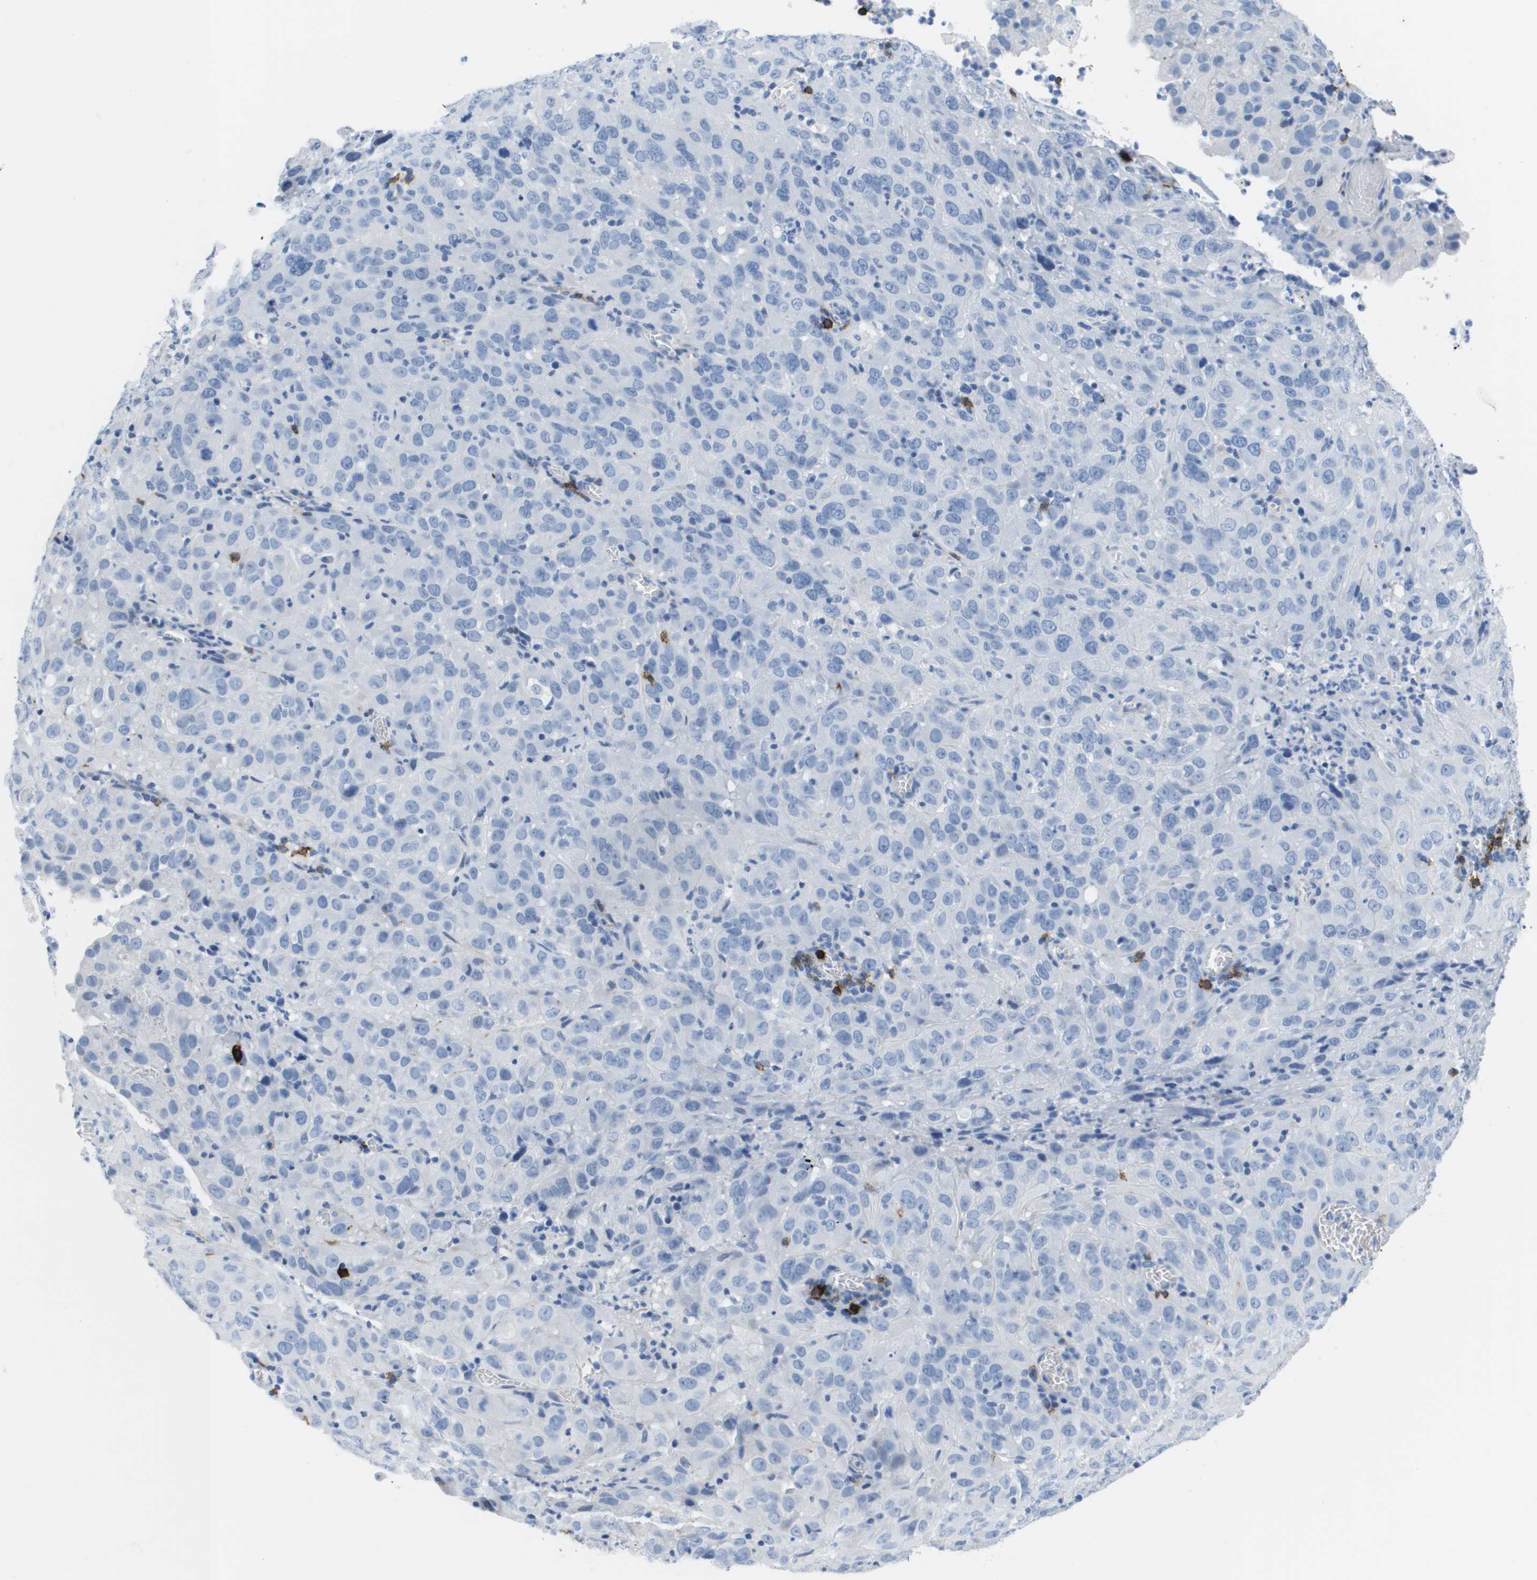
{"staining": {"intensity": "negative", "quantity": "none", "location": "none"}, "tissue": "cervical cancer", "cell_type": "Tumor cells", "image_type": "cancer", "snomed": [{"axis": "morphology", "description": "Squamous cell carcinoma, NOS"}, {"axis": "topography", "description": "Cervix"}], "caption": "There is no significant expression in tumor cells of cervical cancer.", "gene": "MS4A1", "patient": {"sex": "female", "age": 32}}